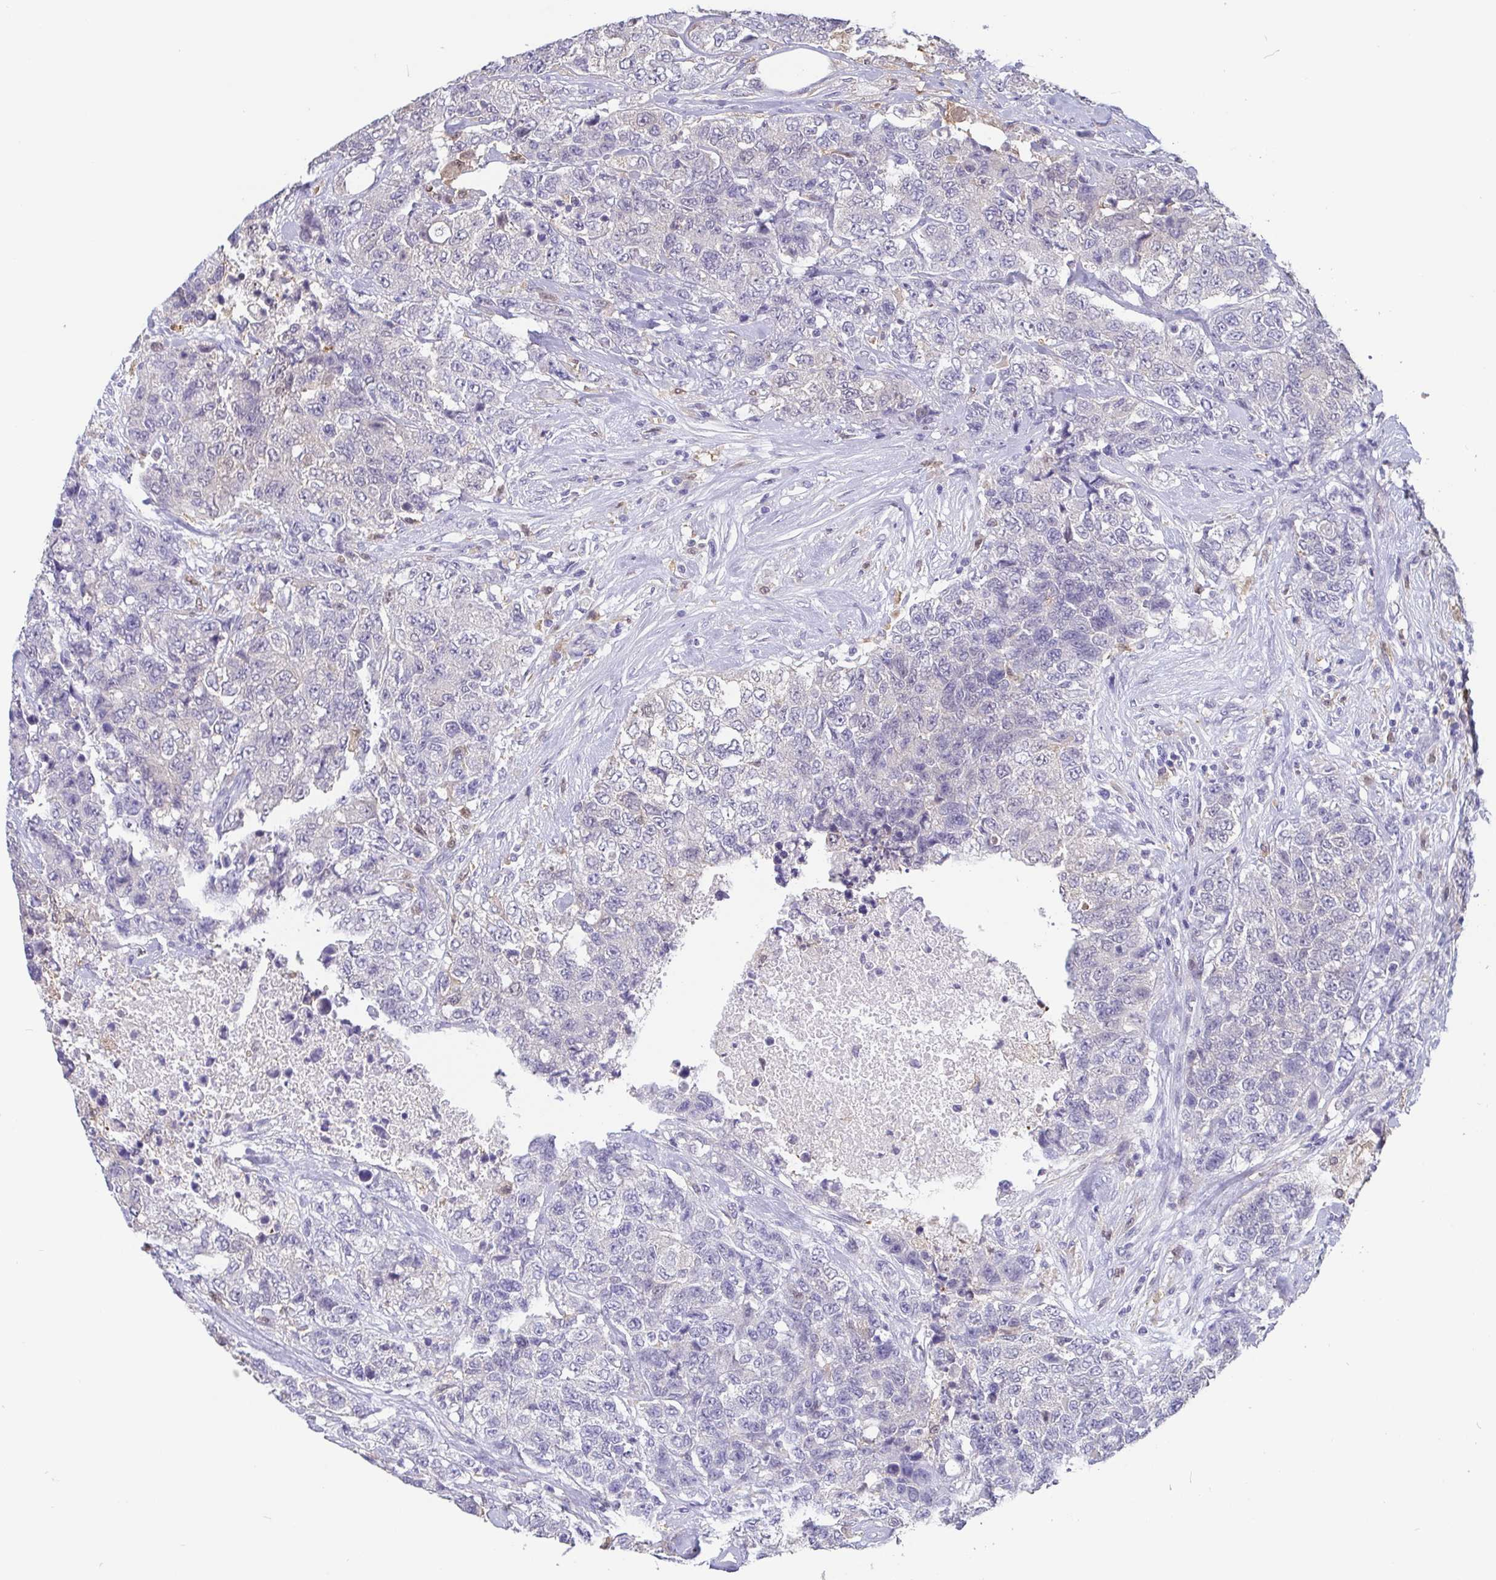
{"staining": {"intensity": "negative", "quantity": "none", "location": "none"}, "tissue": "urothelial cancer", "cell_type": "Tumor cells", "image_type": "cancer", "snomed": [{"axis": "morphology", "description": "Urothelial carcinoma, High grade"}, {"axis": "topography", "description": "Urinary bladder"}], "caption": "Urothelial cancer stained for a protein using immunohistochemistry exhibits no staining tumor cells.", "gene": "IDH1", "patient": {"sex": "female", "age": 78}}